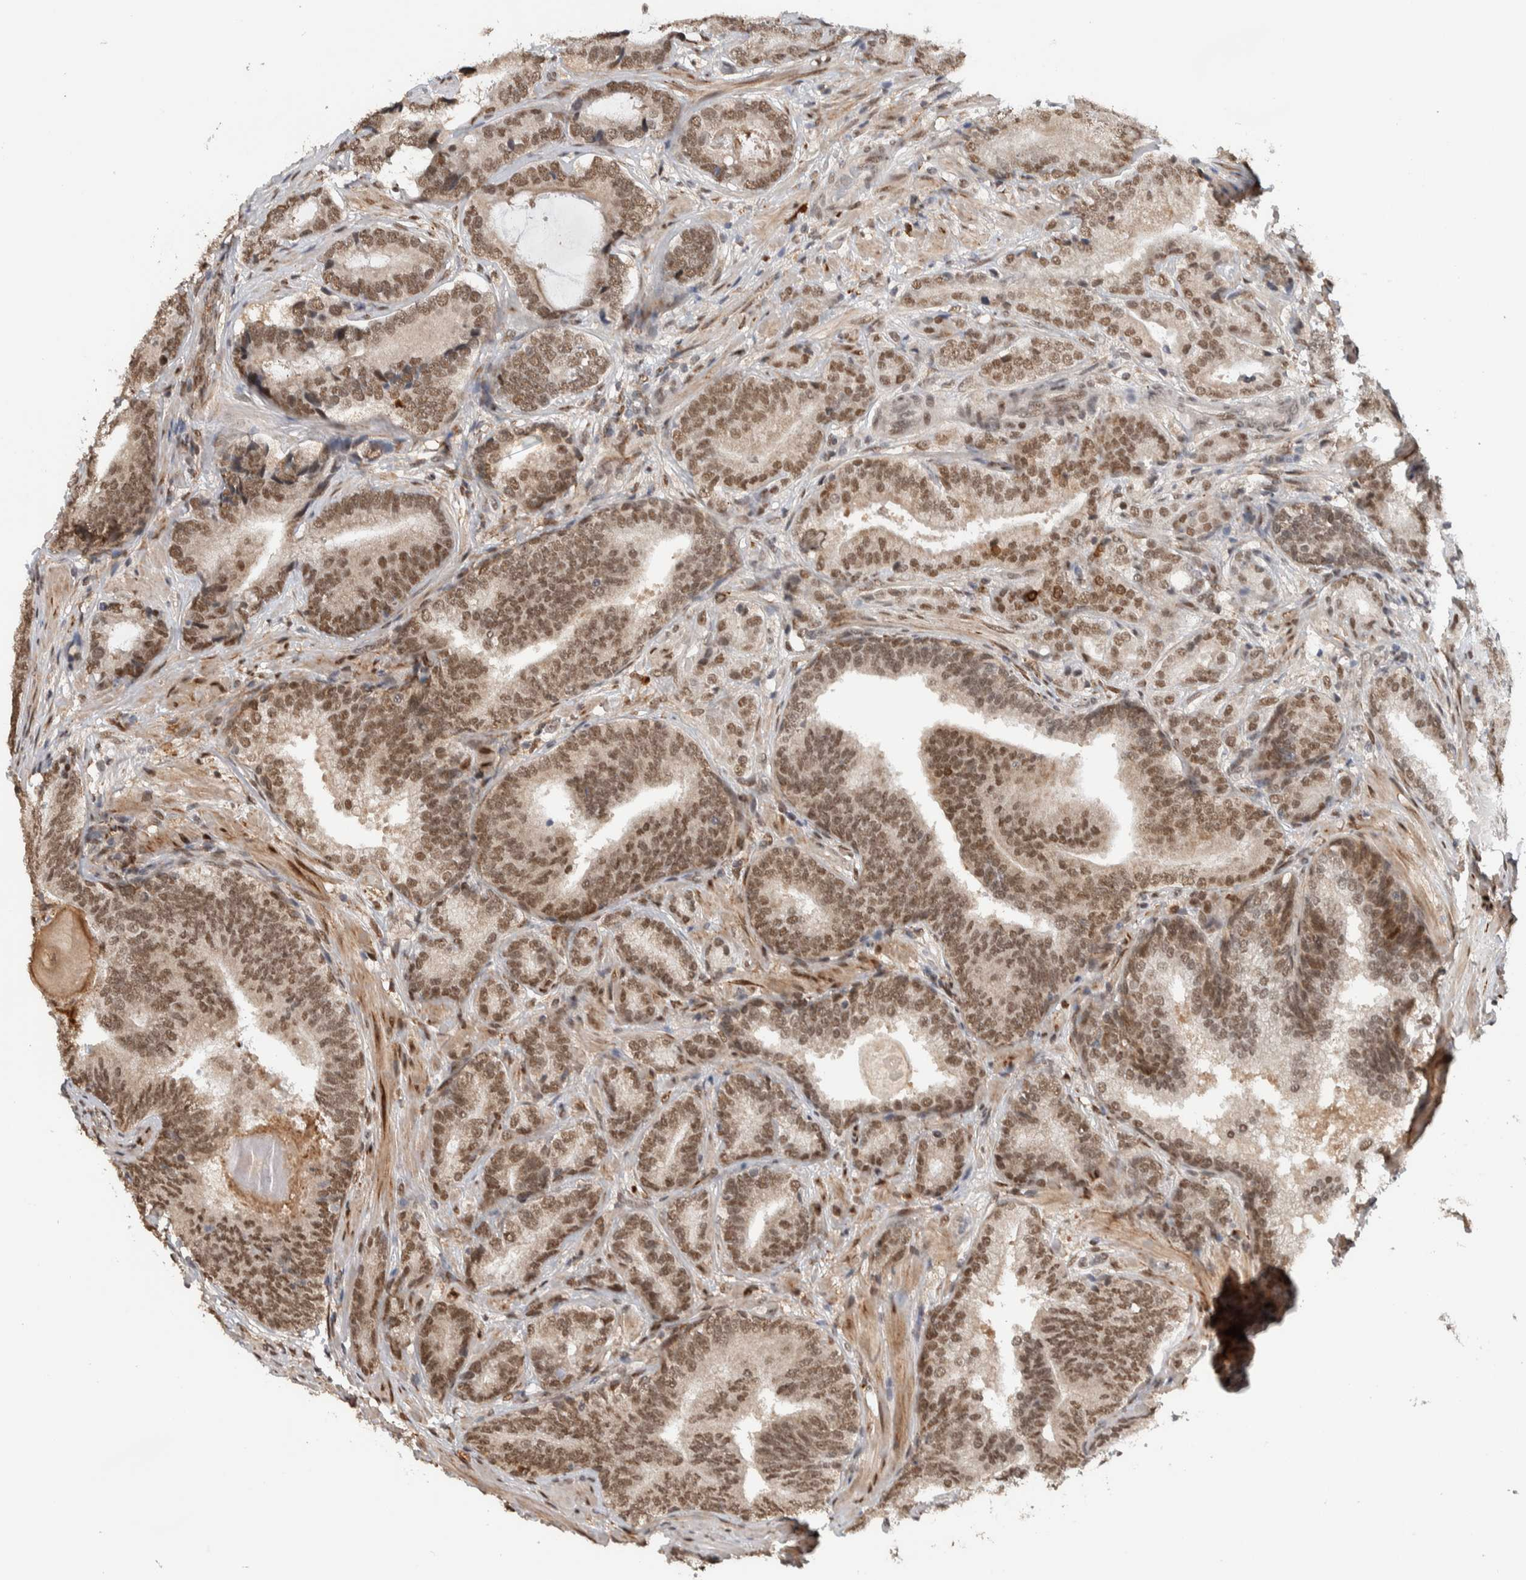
{"staining": {"intensity": "moderate", "quantity": ">75%", "location": "nuclear"}, "tissue": "prostate cancer", "cell_type": "Tumor cells", "image_type": "cancer", "snomed": [{"axis": "morphology", "description": "Adenocarcinoma, High grade"}, {"axis": "topography", "description": "Prostate"}], "caption": "Tumor cells demonstrate medium levels of moderate nuclear staining in approximately >75% of cells in adenocarcinoma (high-grade) (prostate).", "gene": "TNRC18", "patient": {"sex": "male", "age": 55}}